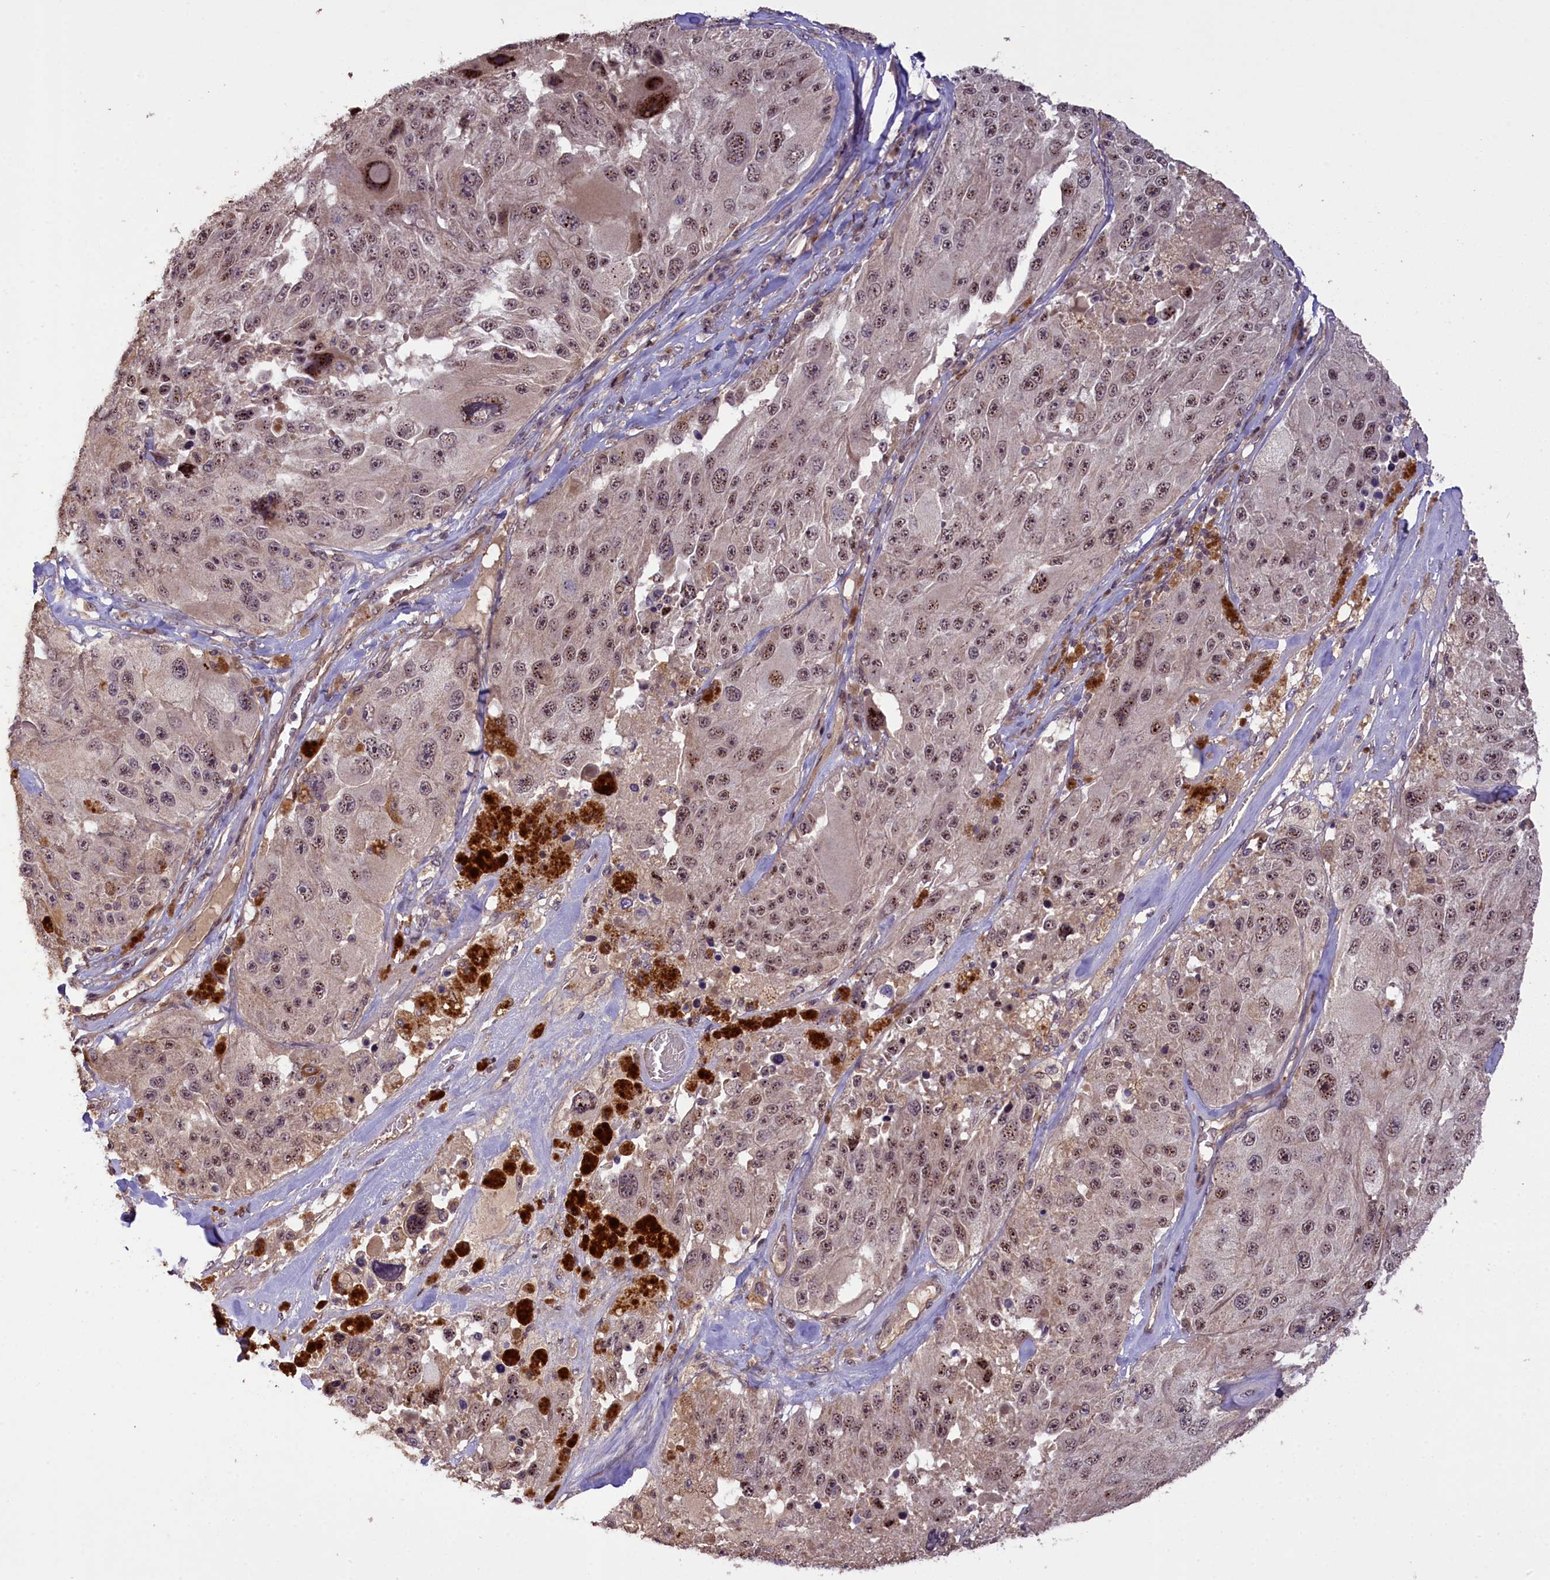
{"staining": {"intensity": "moderate", "quantity": ">75%", "location": "nuclear"}, "tissue": "melanoma", "cell_type": "Tumor cells", "image_type": "cancer", "snomed": [{"axis": "morphology", "description": "Malignant melanoma, Metastatic site"}, {"axis": "topography", "description": "Lymph node"}], "caption": "About >75% of tumor cells in human melanoma demonstrate moderate nuclear protein positivity as visualized by brown immunohistochemical staining.", "gene": "FUZ", "patient": {"sex": "male", "age": 62}}